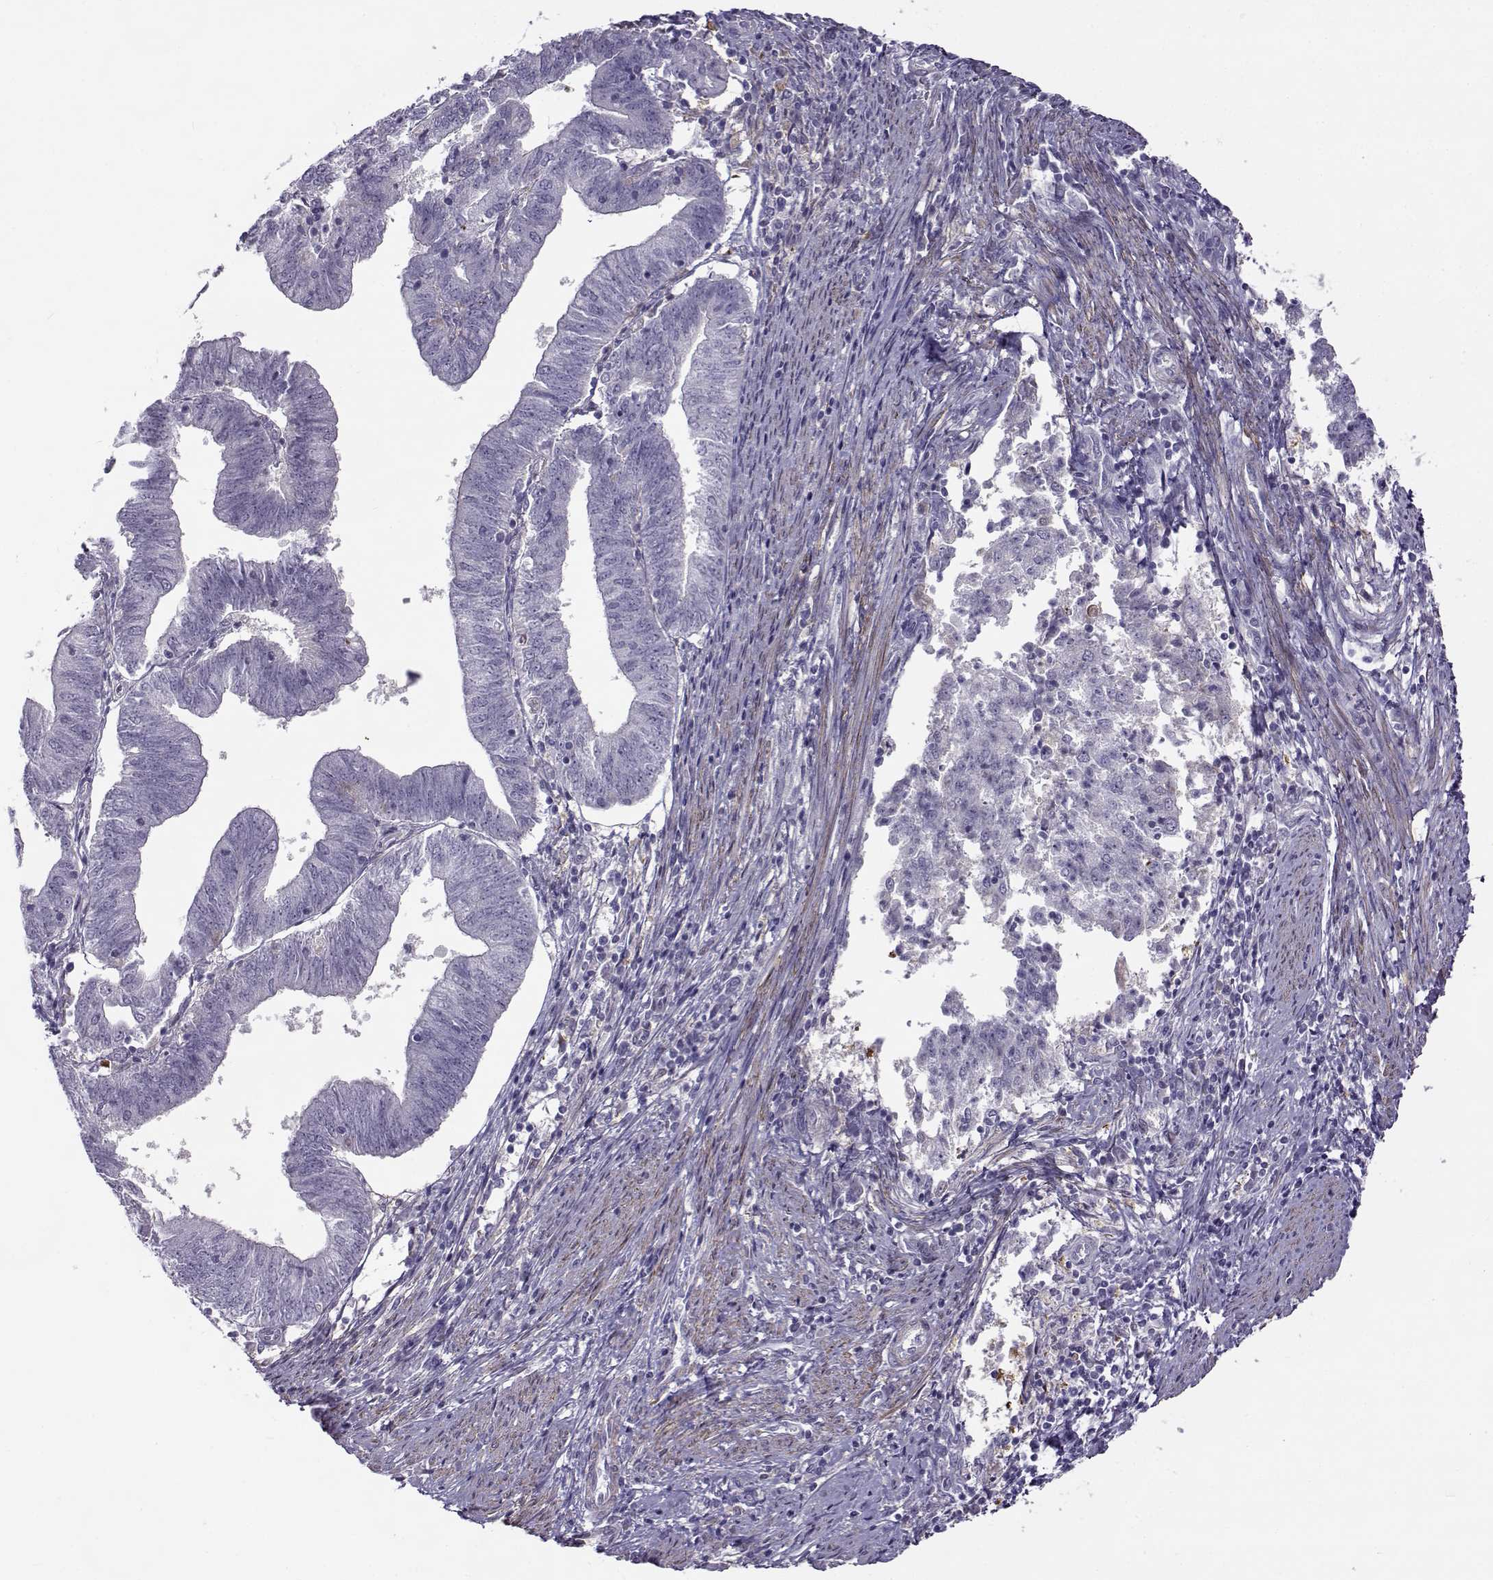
{"staining": {"intensity": "negative", "quantity": "none", "location": "none"}, "tissue": "endometrial cancer", "cell_type": "Tumor cells", "image_type": "cancer", "snomed": [{"axis": "morphology", "description": "Adenocarcinoma, NOS"}, {"axis": "topography", "description": "Endometrium"}], "caption": "The histopathology image displays no significant expression in tumor cells of endometrial adenocarcinoma. (DAB IHC with hematoxylin counter stain).", "gene": "UCP3", "patient": {"sex": "female", "age": 82}}